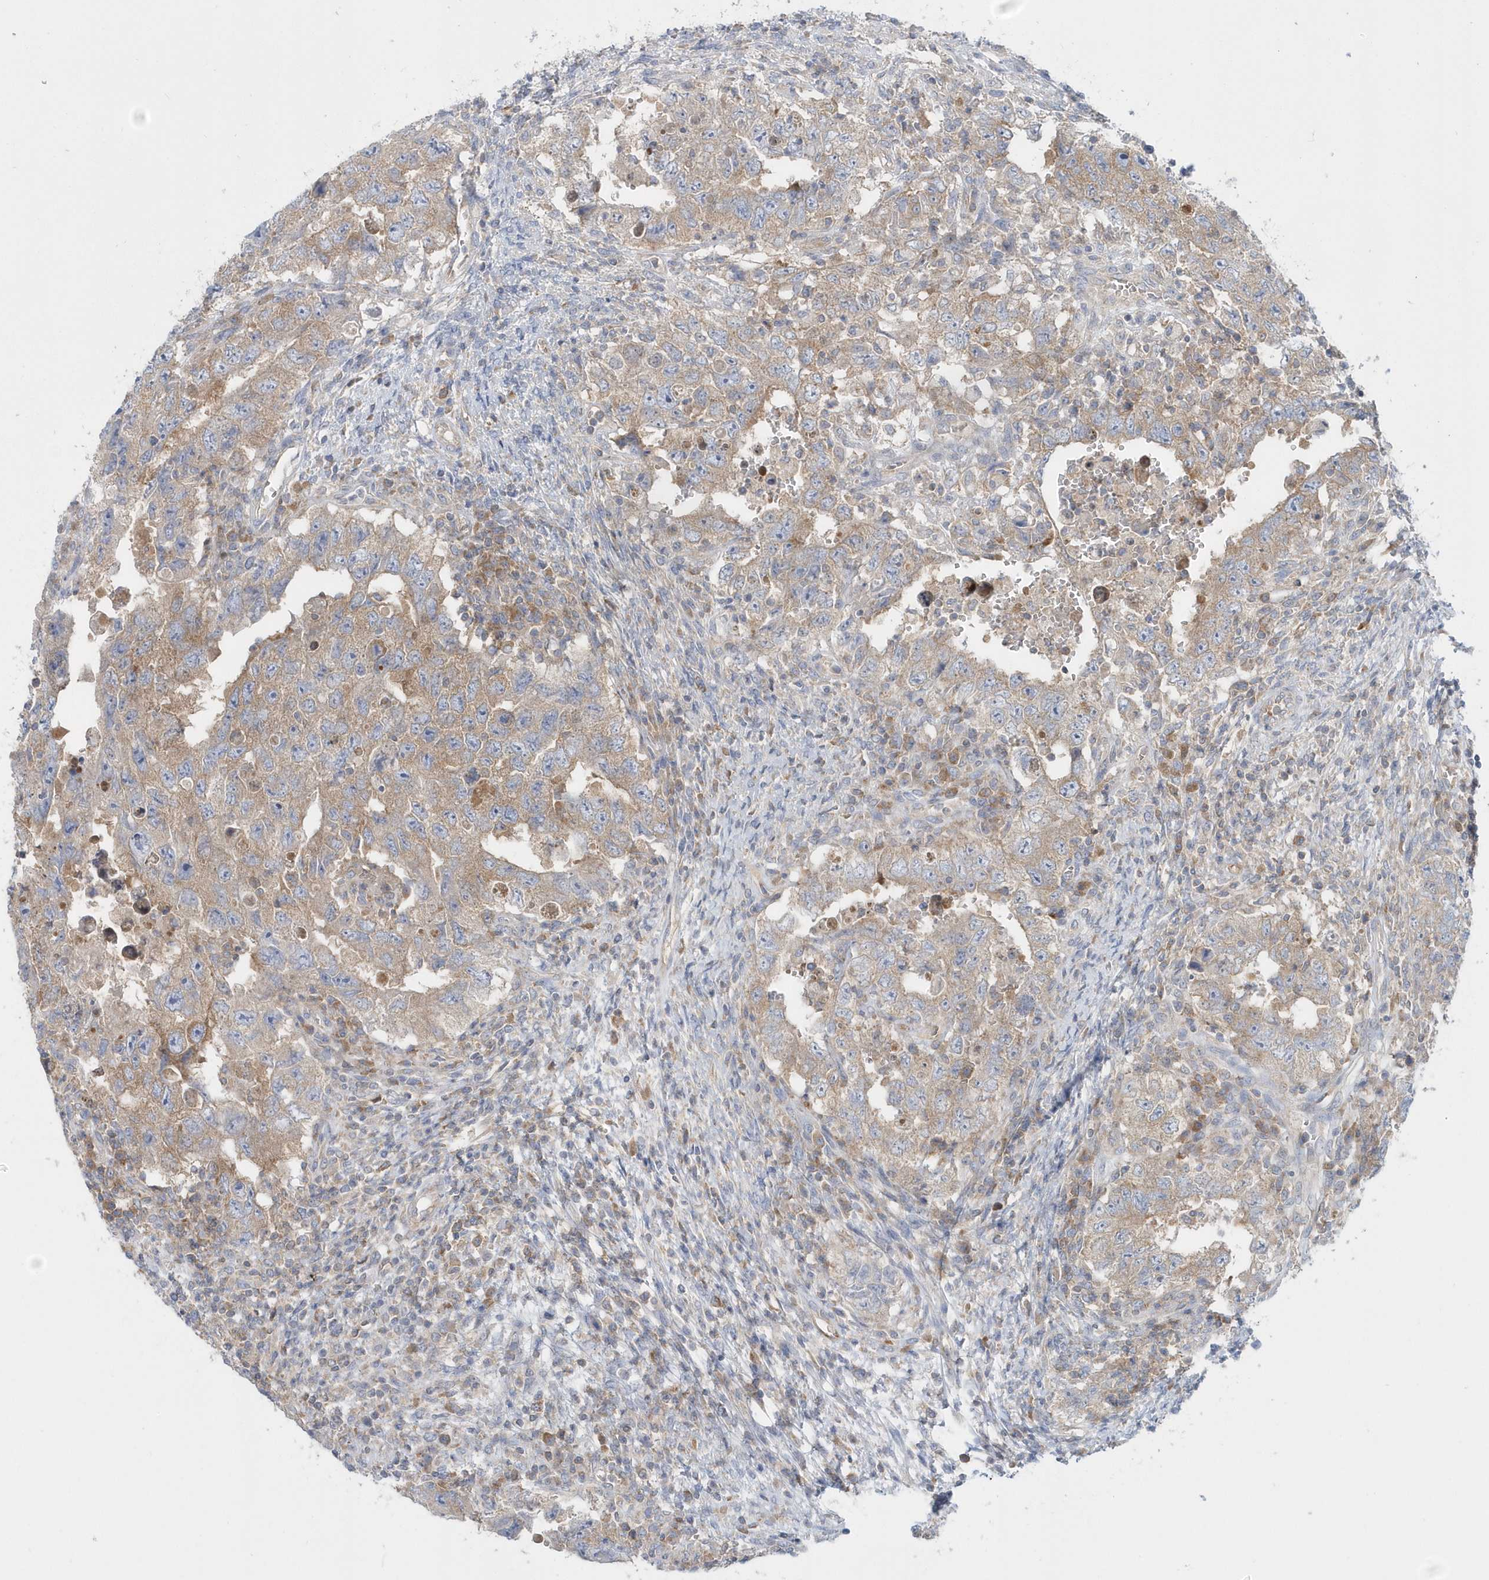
{"staining": {"intensity": "moderate", "quantity": ">75%", "location": "cytoplasmic/membranous"}, "tissue": "testis cancer", "cell_type": "Tumor cells", "image_type": "cancer", "snomed": [{"axis": "morphology", "description": "Carcinoma, Embryonal, NOS"}, {"axis": "topography", "description": "Testis"}], "caption": "Protein staining demonstrates moderate cytoplasmic/membranous expression in about >75% of tumor cells in testis cancer.", "gene": "EIF3C", "patient": {"sex": "male", "age": 26}}